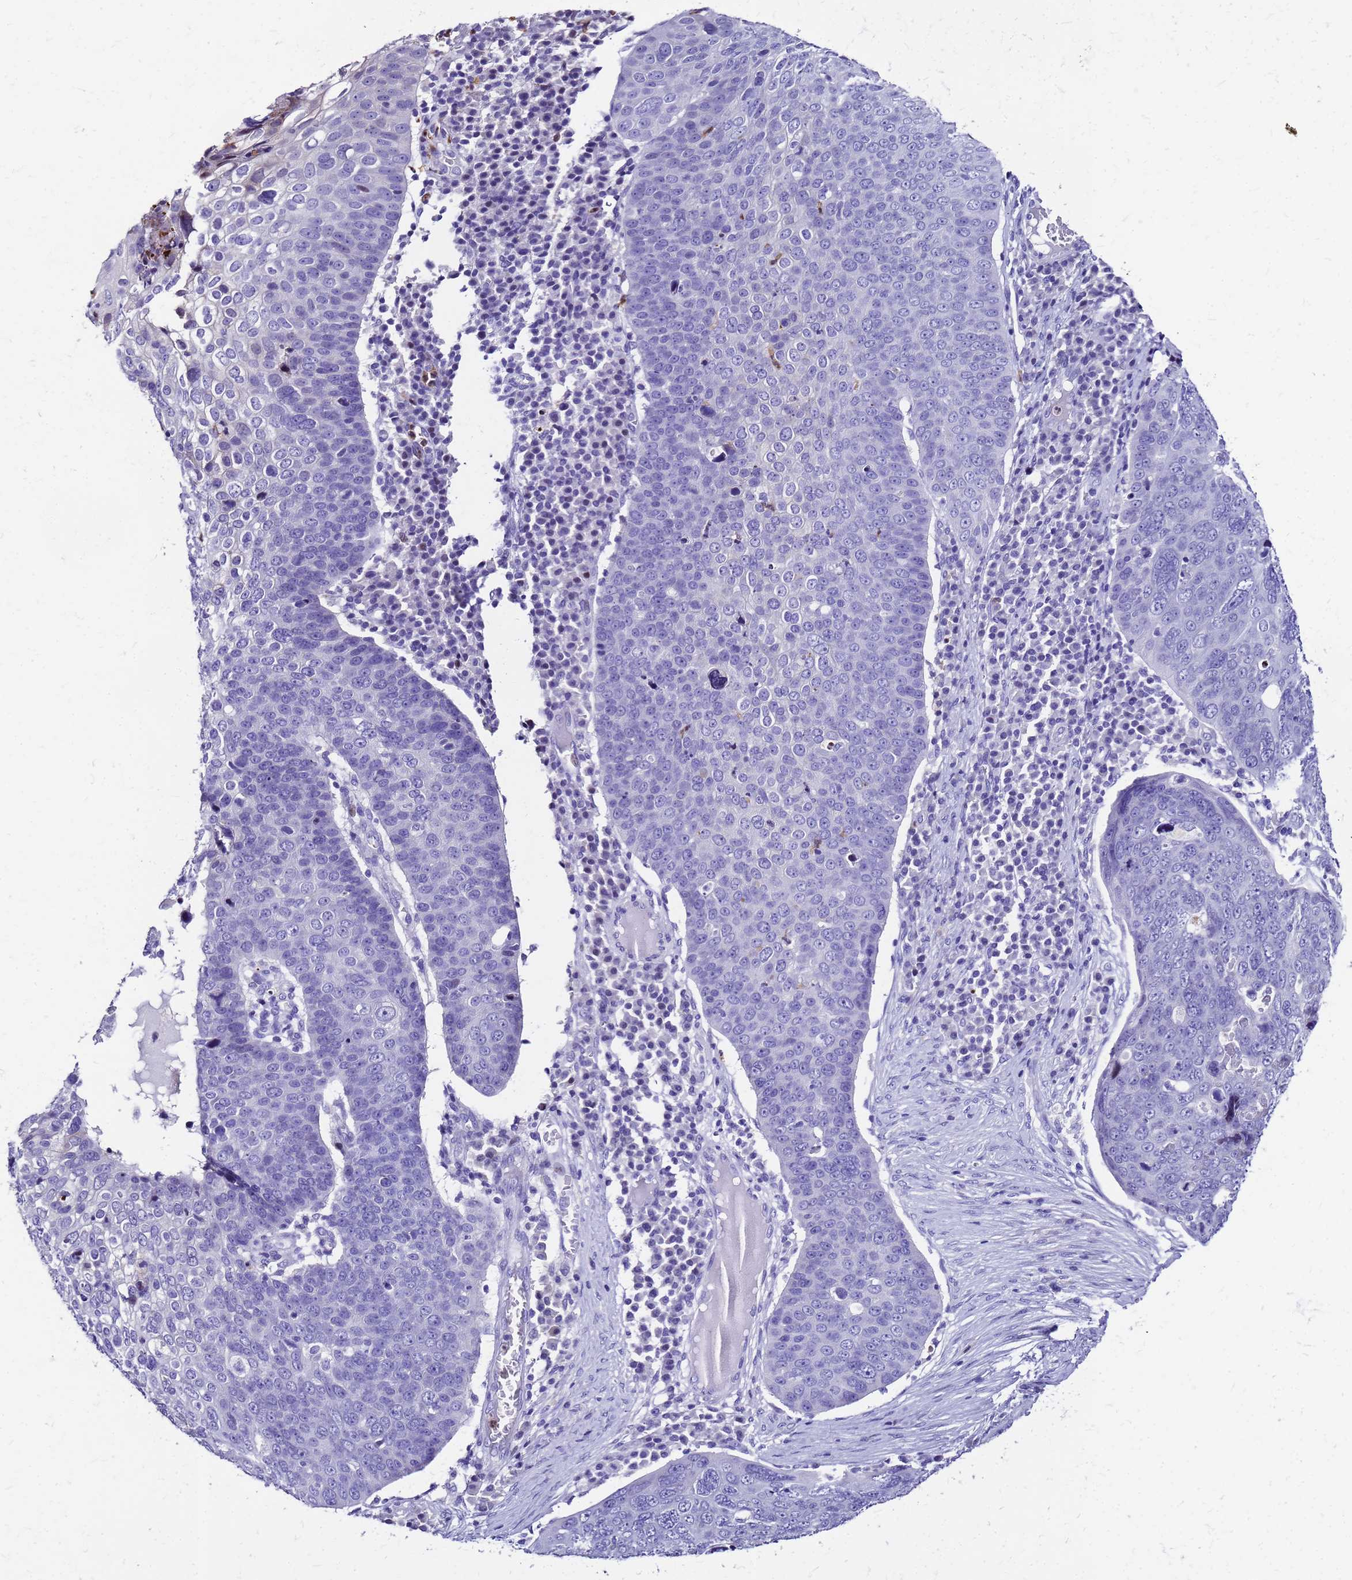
{"staining": {"intensity": "negative", "quantity": "none", "location": "none"}, "tissue": "skin cancer", "cell_type": "Tumor cells", "image_type": "cancer", "snomed": [{"axis": "morphology", "description": "Squamous cell carcinoma, NOS"}, {"axis": "topography", "description": "Skin"}], "caption": "High magnification brightfield microscopy of skin cancer (squamous cell carcinoma) stained with DAB (3,3'-diaminobenzidine) (brown) and counterstained with hematoxylin (blue): tumor cells show no significant expression.", "gene": "SMIM21", "patient": {"sex": "male", "age": 71}}